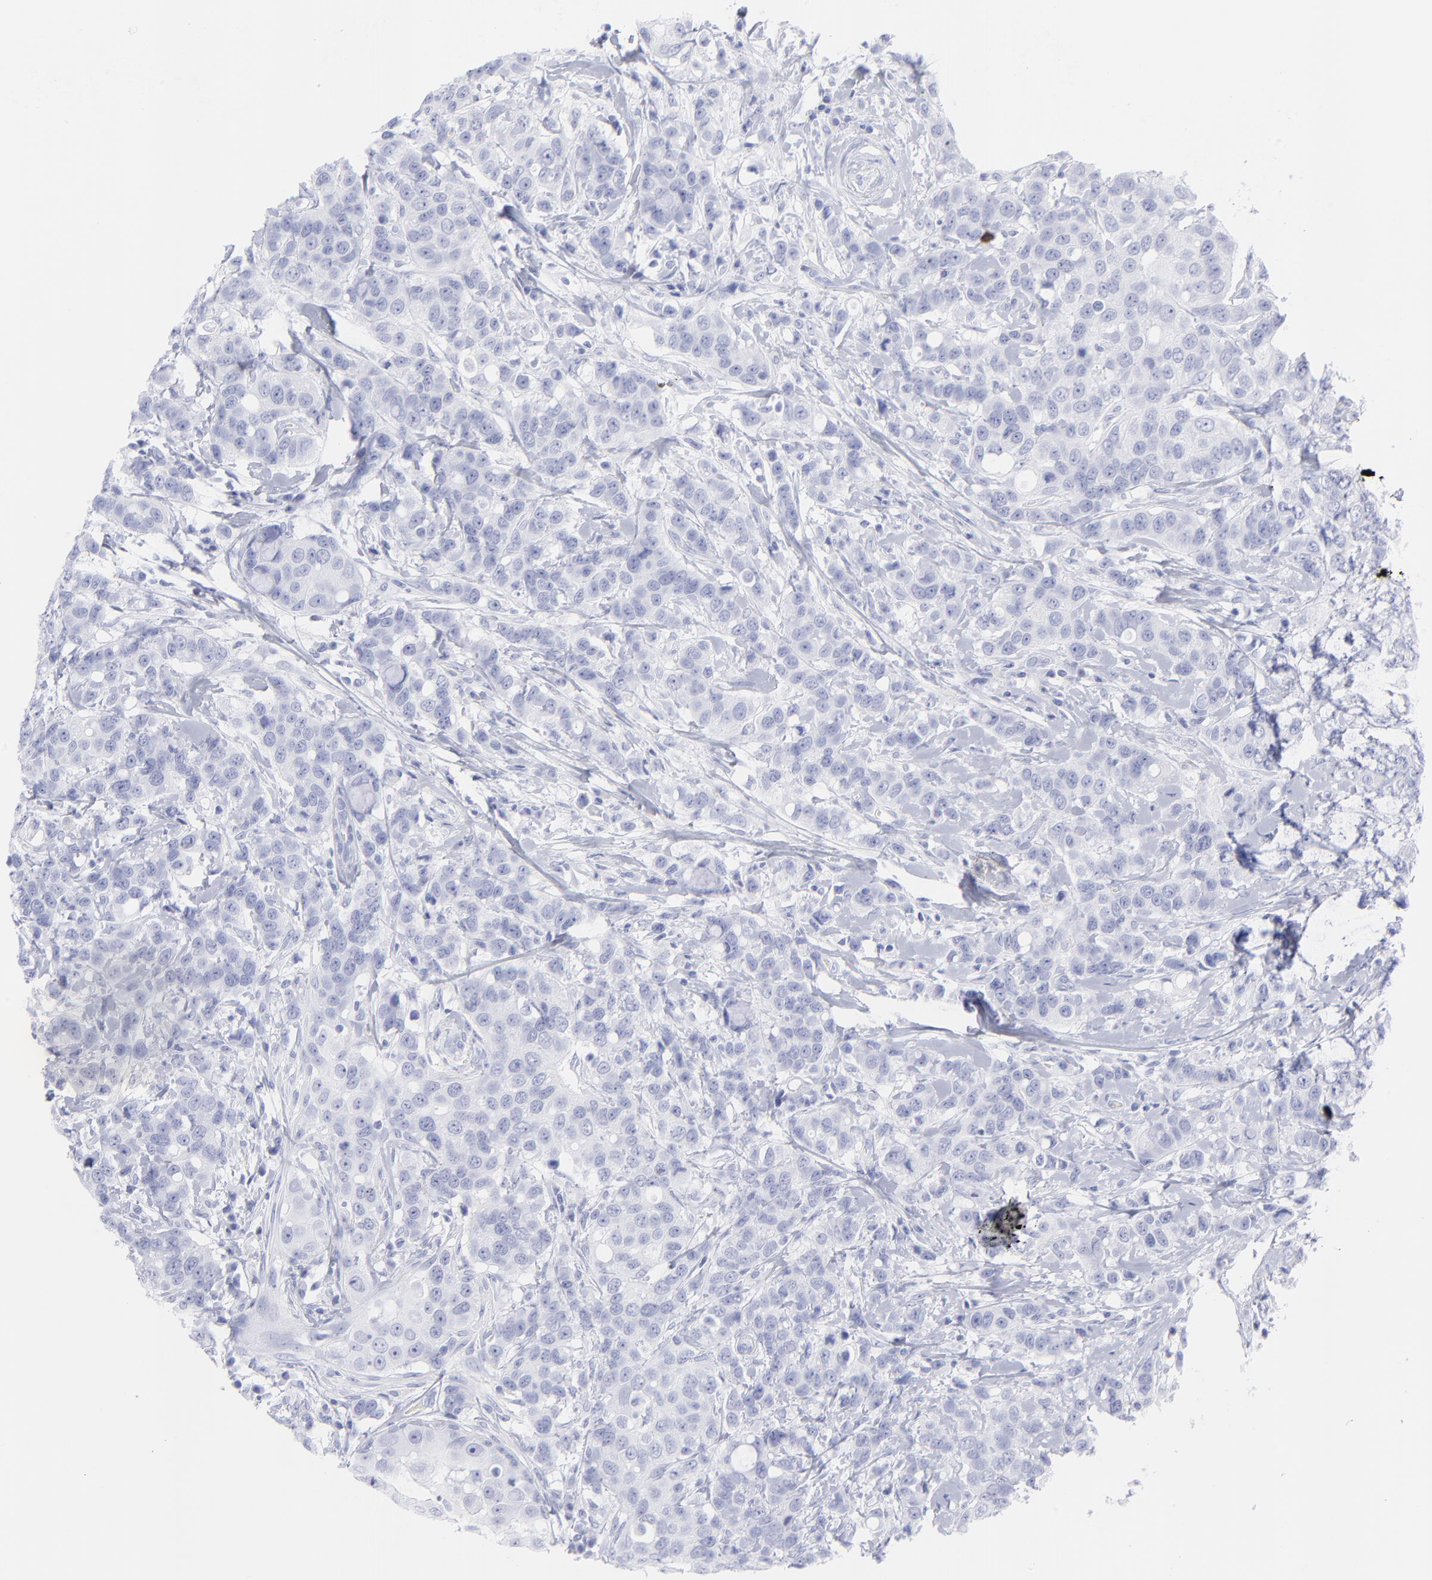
{"staining": {"intensity": "negative", "quantity": "none", "location": "none"}, "tissue": "breast cancer", "cell_type": "Tumor cells", "image_type": "cancer", "snomed": [{"axis": "morphology", "description": "Duct carcinoma"}, {"axis": "topography", "description": "Breast"}], "caption": "DAB (3,3'-diaminobenzidine) immunohistochemical staining of breast cancer demonstrates no significant positivity in tumor cells.", "gene": "F13B", "patient": {"sex": "female", "age": 27}}